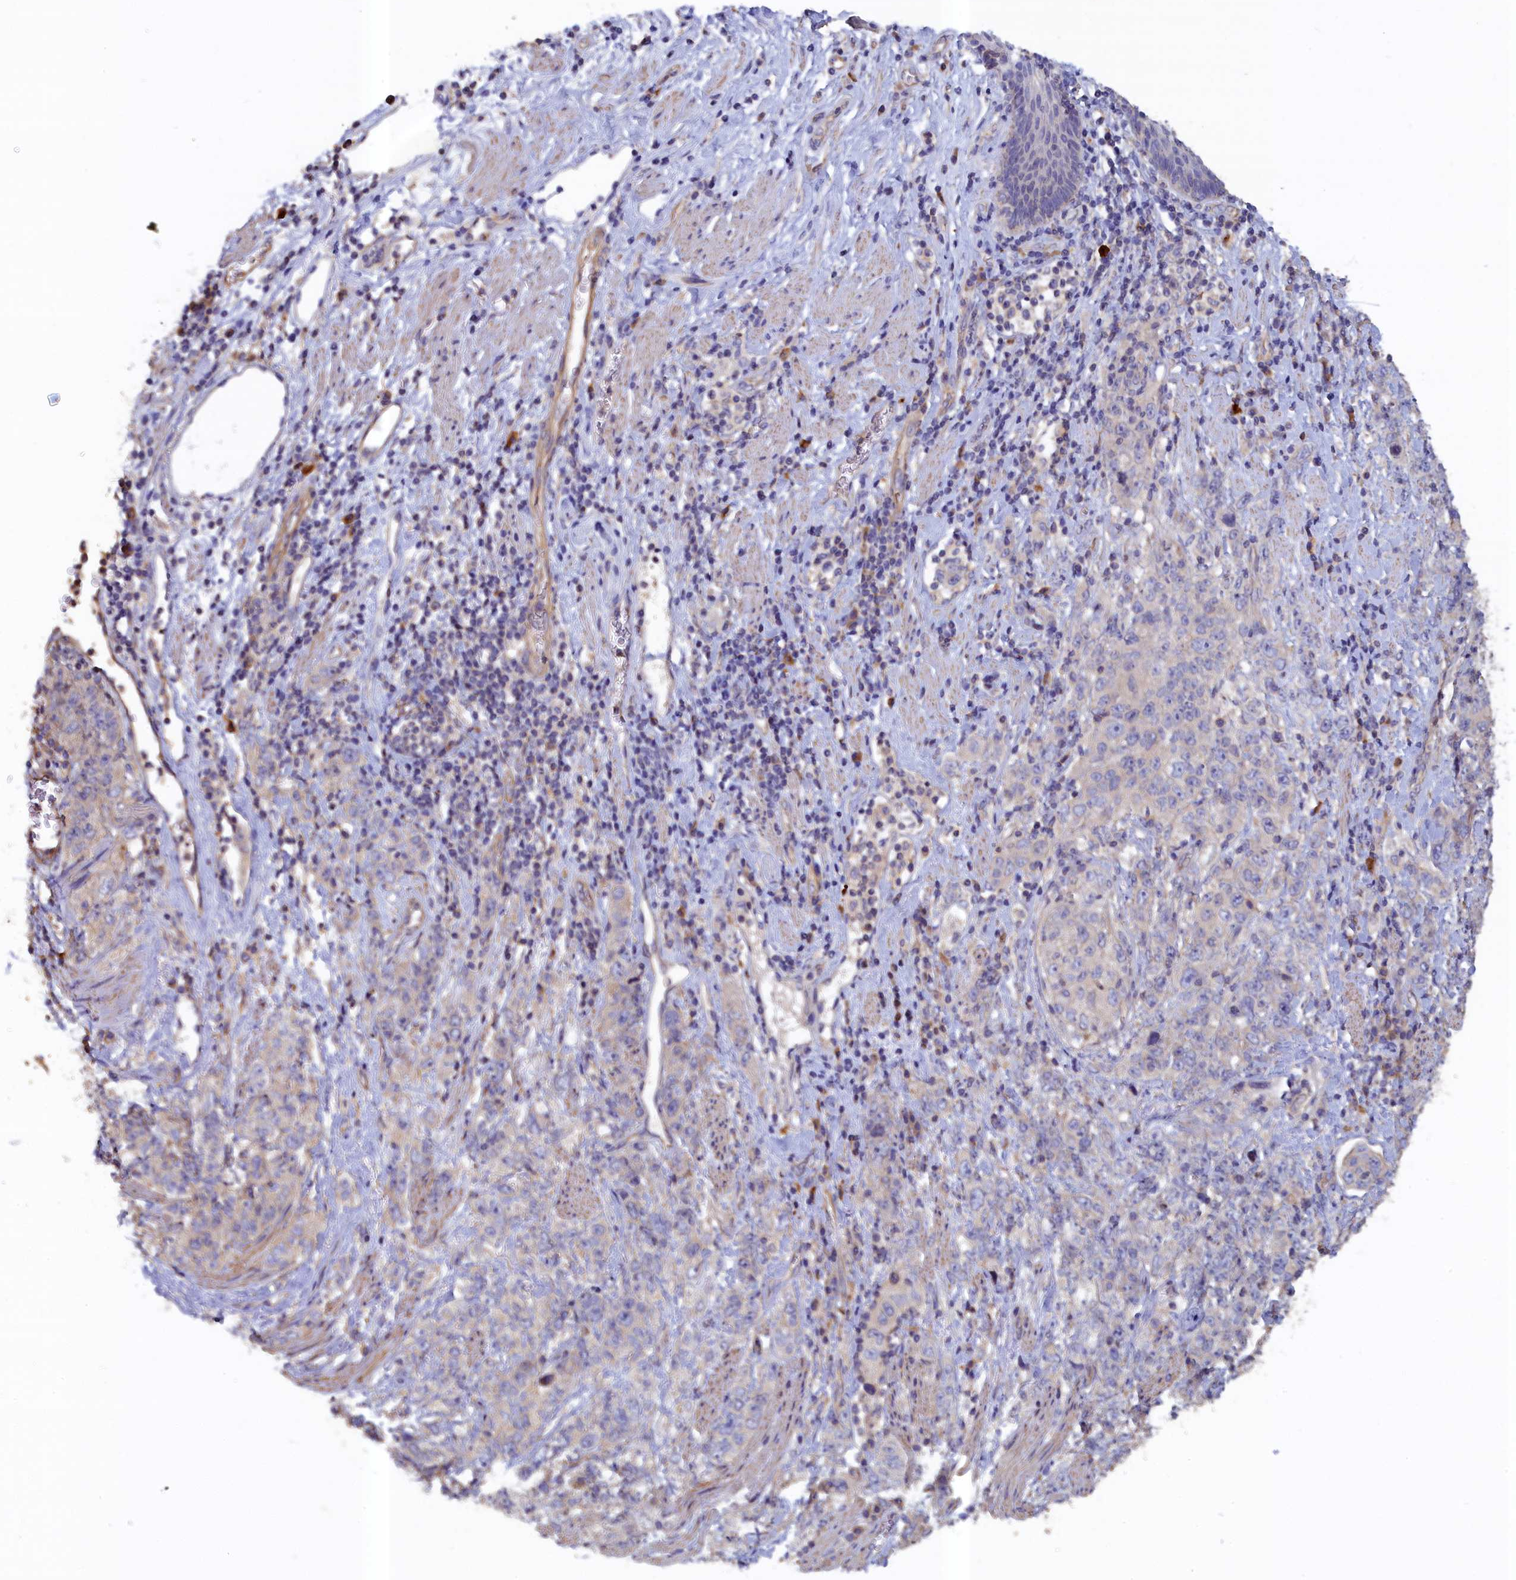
{"staining": {"intensity": "weak", "quantity": "<25%", "location": "cytoplasmic/membranous"}, "tissue": "stomach cancer", "cell_type": "Tumor cells", "image_type": "cancer", "snomed": [{"axis": "morphology", "description": "Adenocarcinoma, NOS"}, {"axis": "topography", "description": "Stomach"}], "caption": "Human stomach adenocarcinoma stained for a protein using IHC exhibits no staining in tumor cells.", "gene": "ANKRD2", "patient": {"sex": "male", "age": 48}}